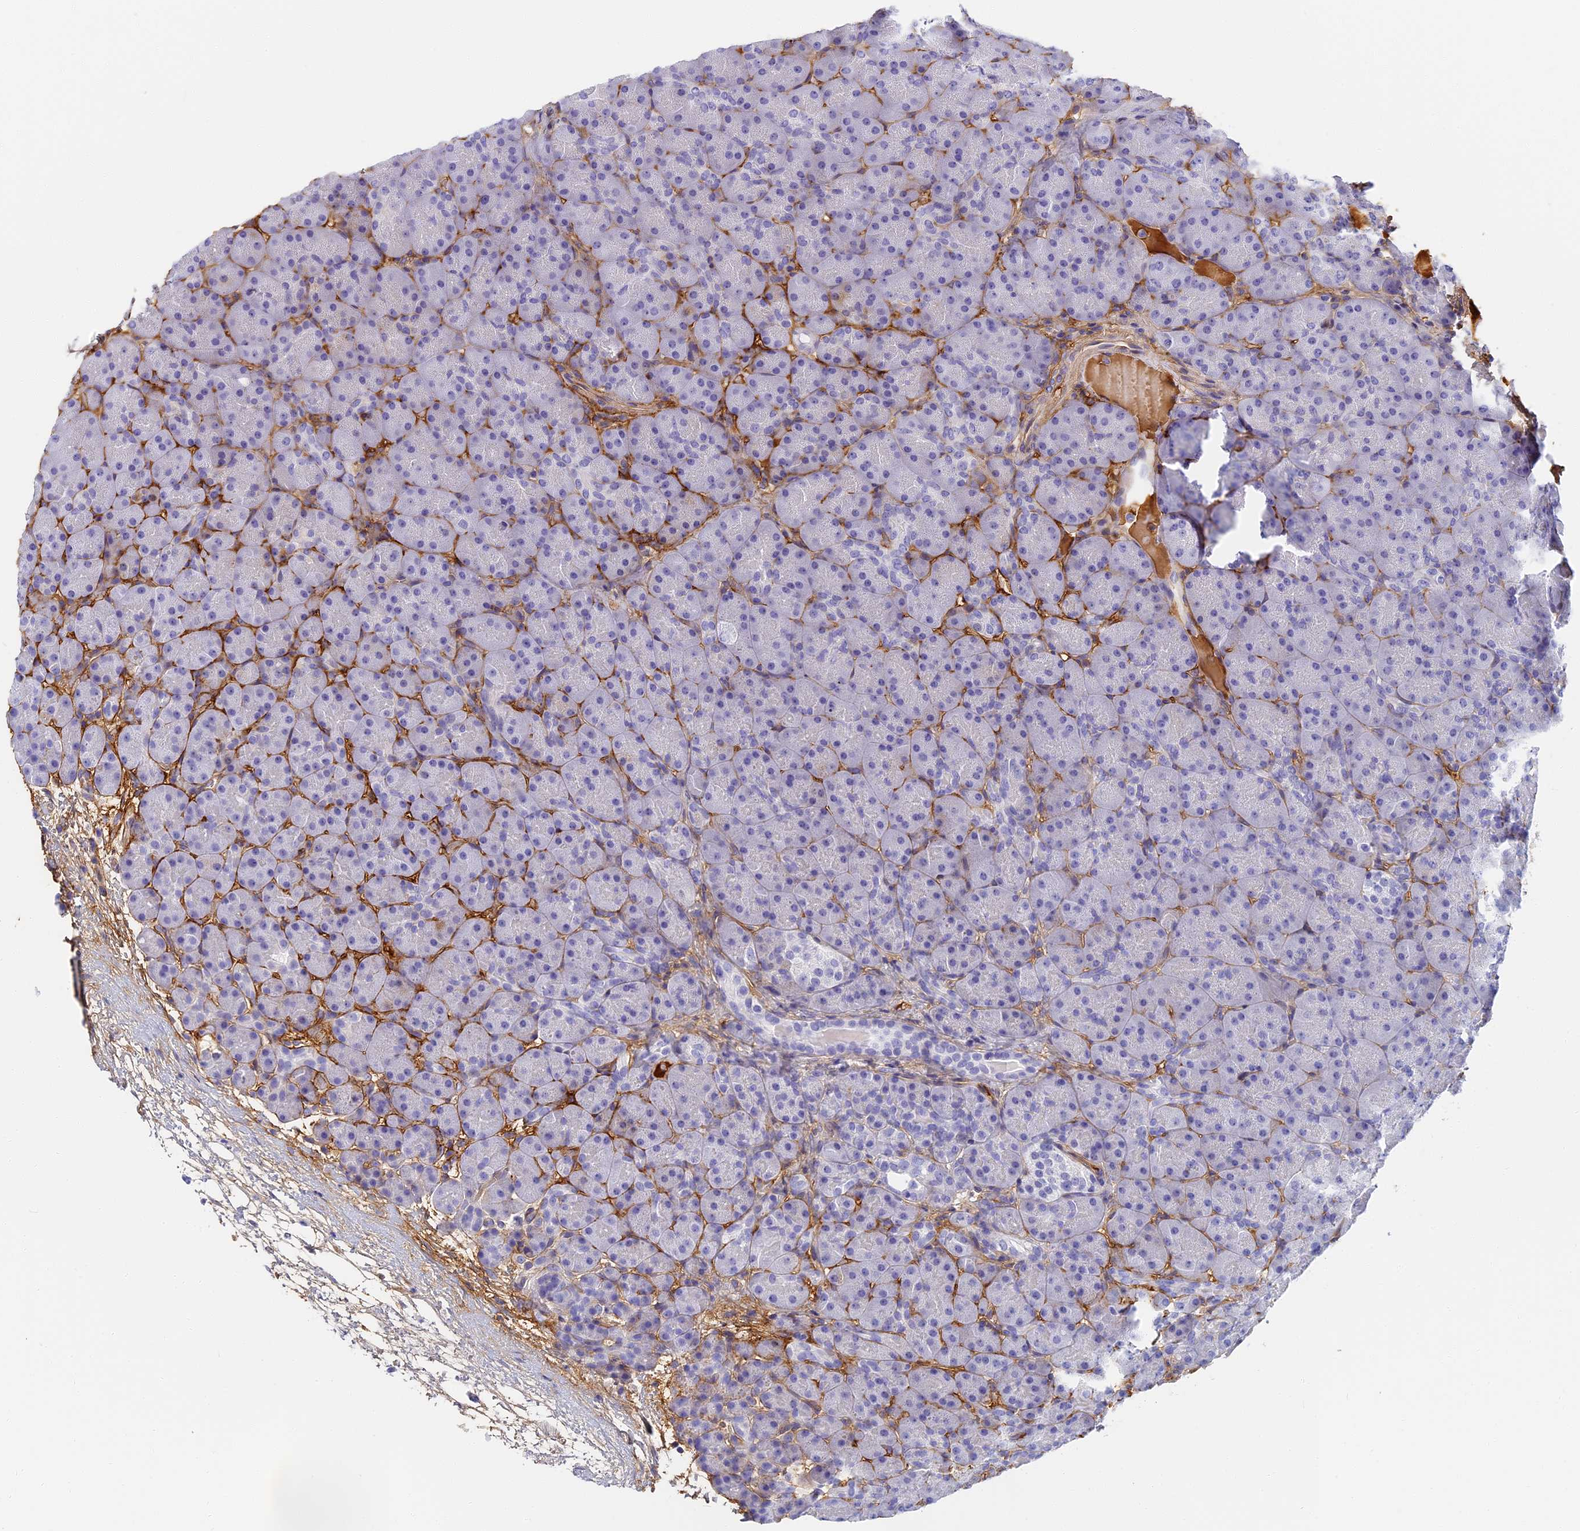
{"staining": {"intensity": "negative", "quantity": "none", "location": "none"}, "tissue": "pancreas", "cell_type": "Exocrine glandular cells", "image_type": "normal", "snomed": [{"axis": "morphology", "description": "Normal tissue, NOS"}, {"axis": "topography", "description": "Pancreas"}], "caption": "Pancreas stained for a protein using immunohistochemistry (IHC) reveals no expression exocrine glandular cells.", "gene": "ITIH1", "patient": {"sex": "male", "age": 66}}